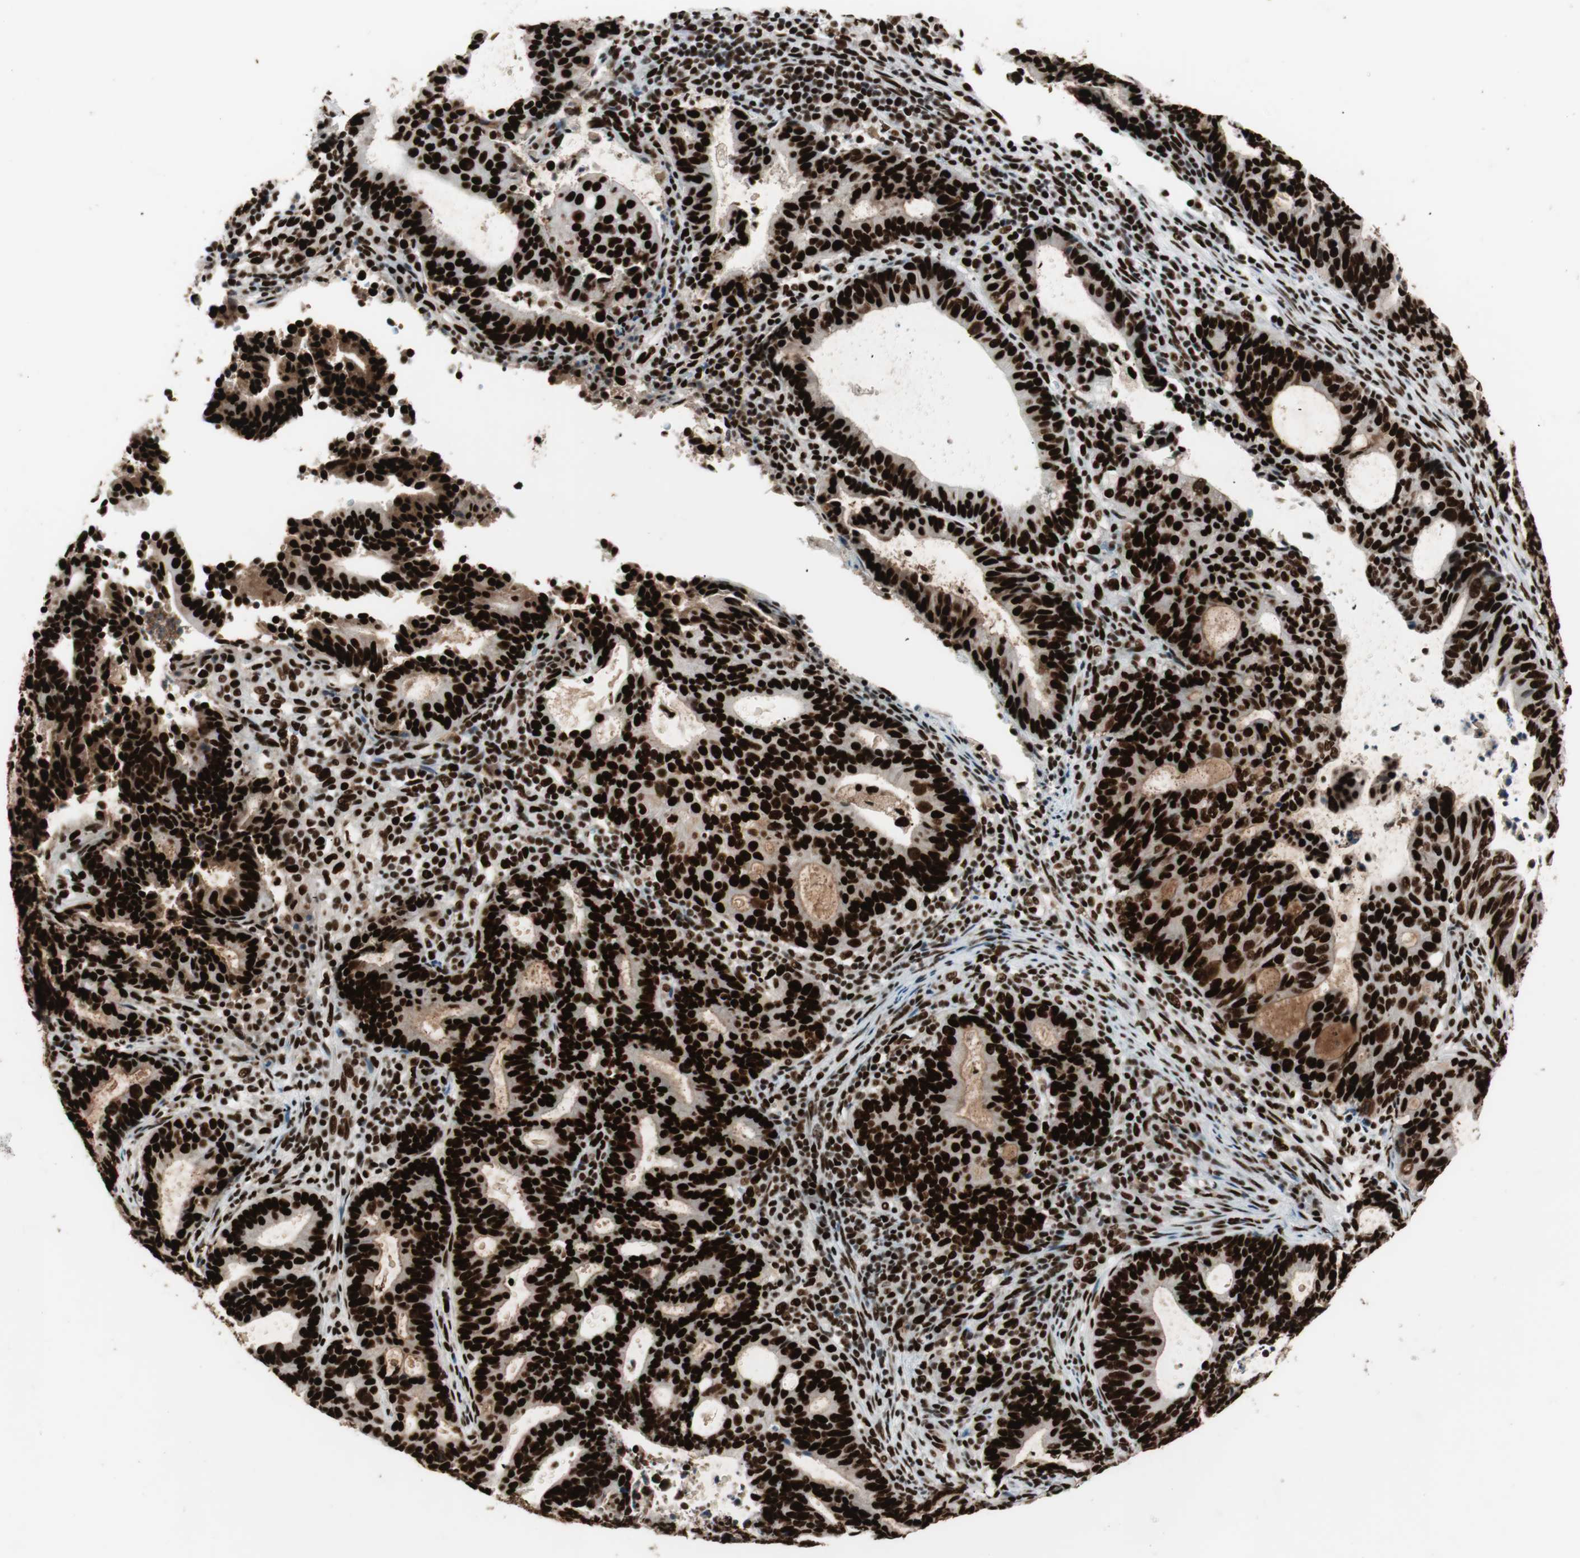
{"staining": {"intensity": "strong", "quantity": ">75%", "location": "nuclear"}, "tissue": "endometrial cancer", "cell_type": "Tumor cells", "image_type": "cancer", "snomed": [{"axis": "morphology", "description": "Adenocarcinoma, NOS"}, {"axis": "topography", "description": "Uterus"}], "caption": "Tumor cells demonstrate strong nuclear expression in approximately >75% of cells in adenocarcinoma (endometrial).", "gene": "PSME3", "patient": {"sex": "female", "age": 83}}